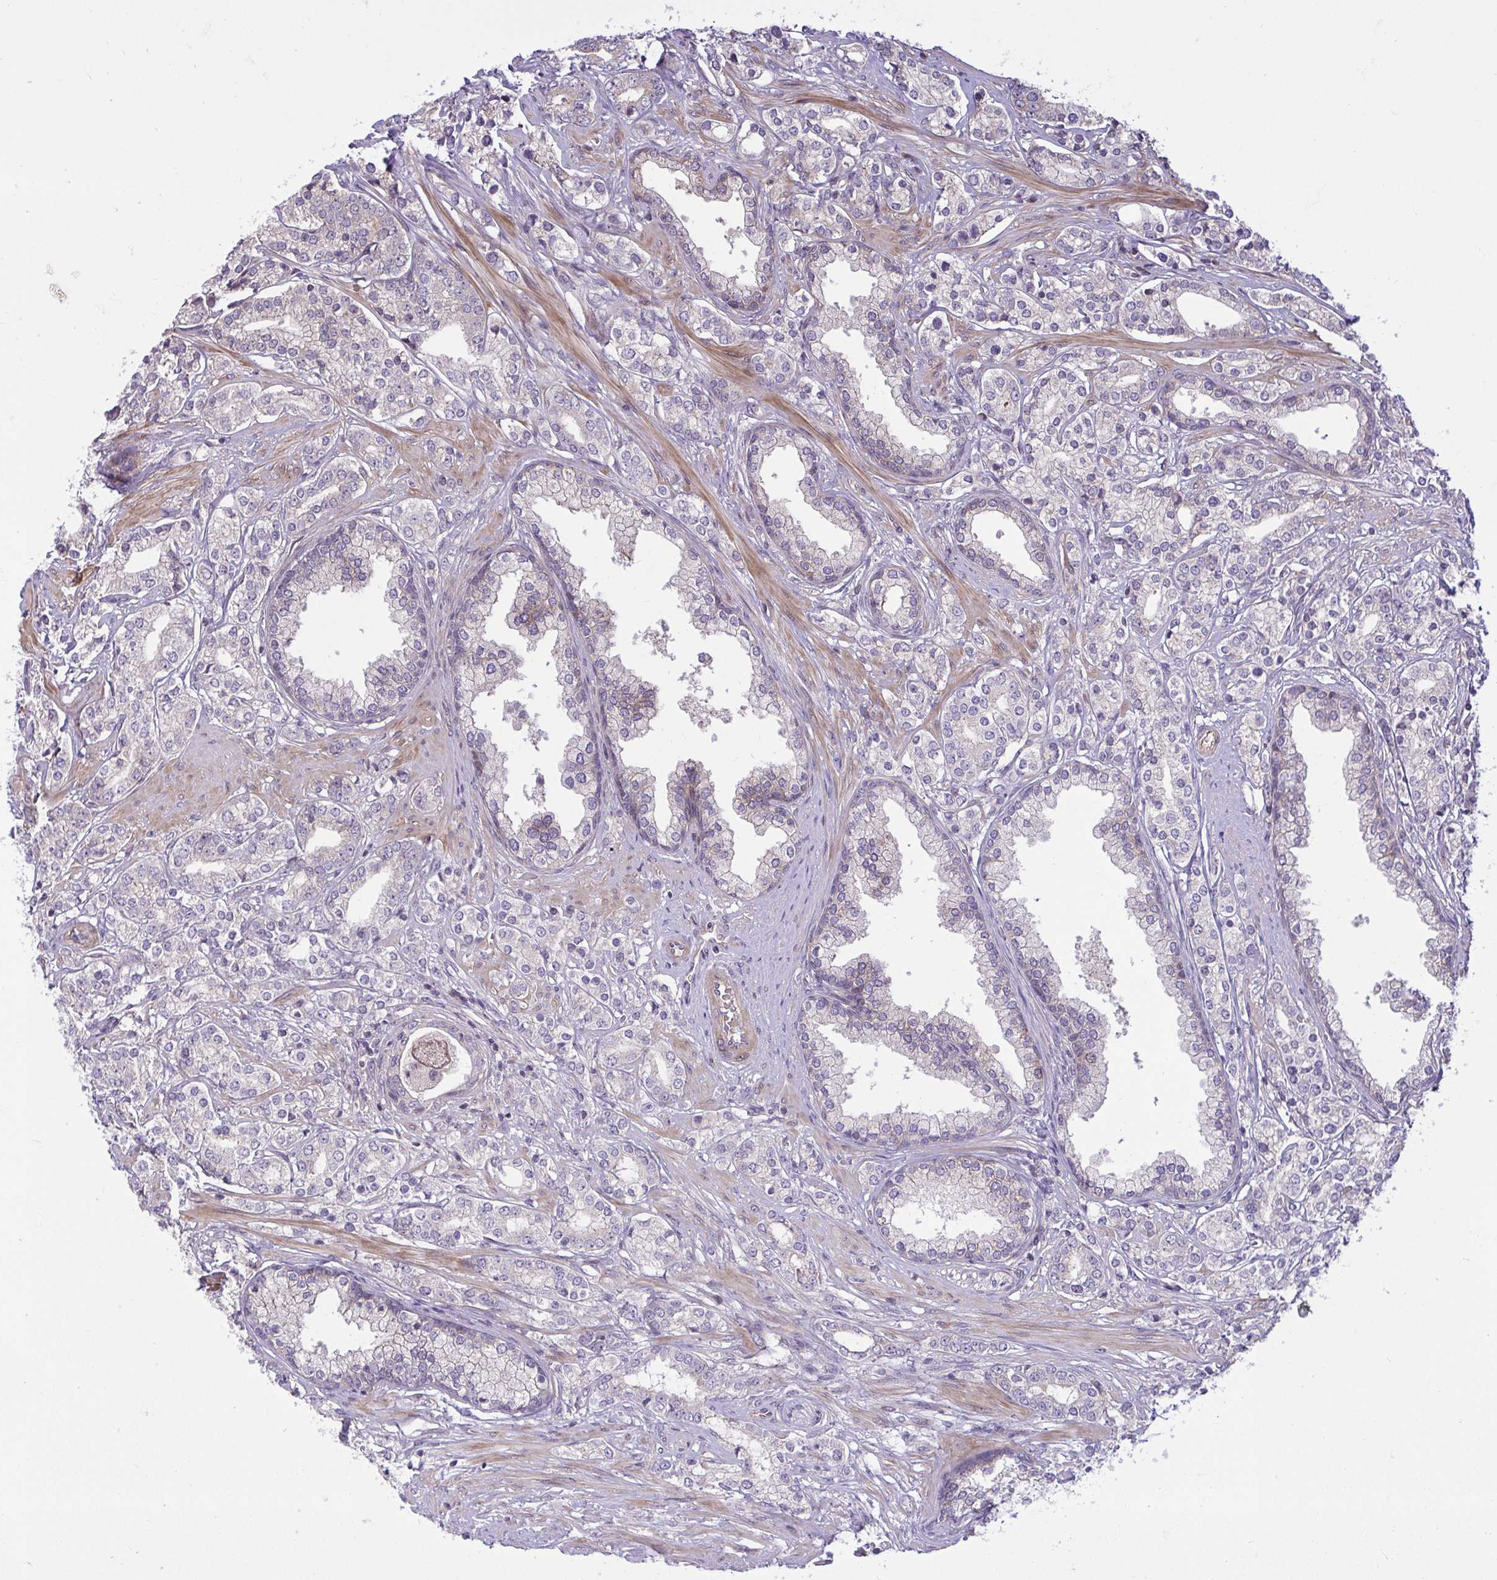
{"staining": {"intensity": "weak", "quantity": "<25%", "location": "cytoplasmic/membranous"}, "tissue": "prostate cancer", "cell_type": "Tumor cells", "image_type": "cancer", "snomed": [{"axis": "morphology", "description": "Adenocarcinoma, High grade"}, {"axis": "topography", "description": "Prostate"}], "caption": "Immunohistochemistry image of human prostate cancer stained for a protein (brown), which reveals no expression in tumor cells. (DAB (3,3'-diaminobenzidine) IHC, high magnification).", "gene": "ZSCAN9", "patient": {"sex": "male", "age": 58}}